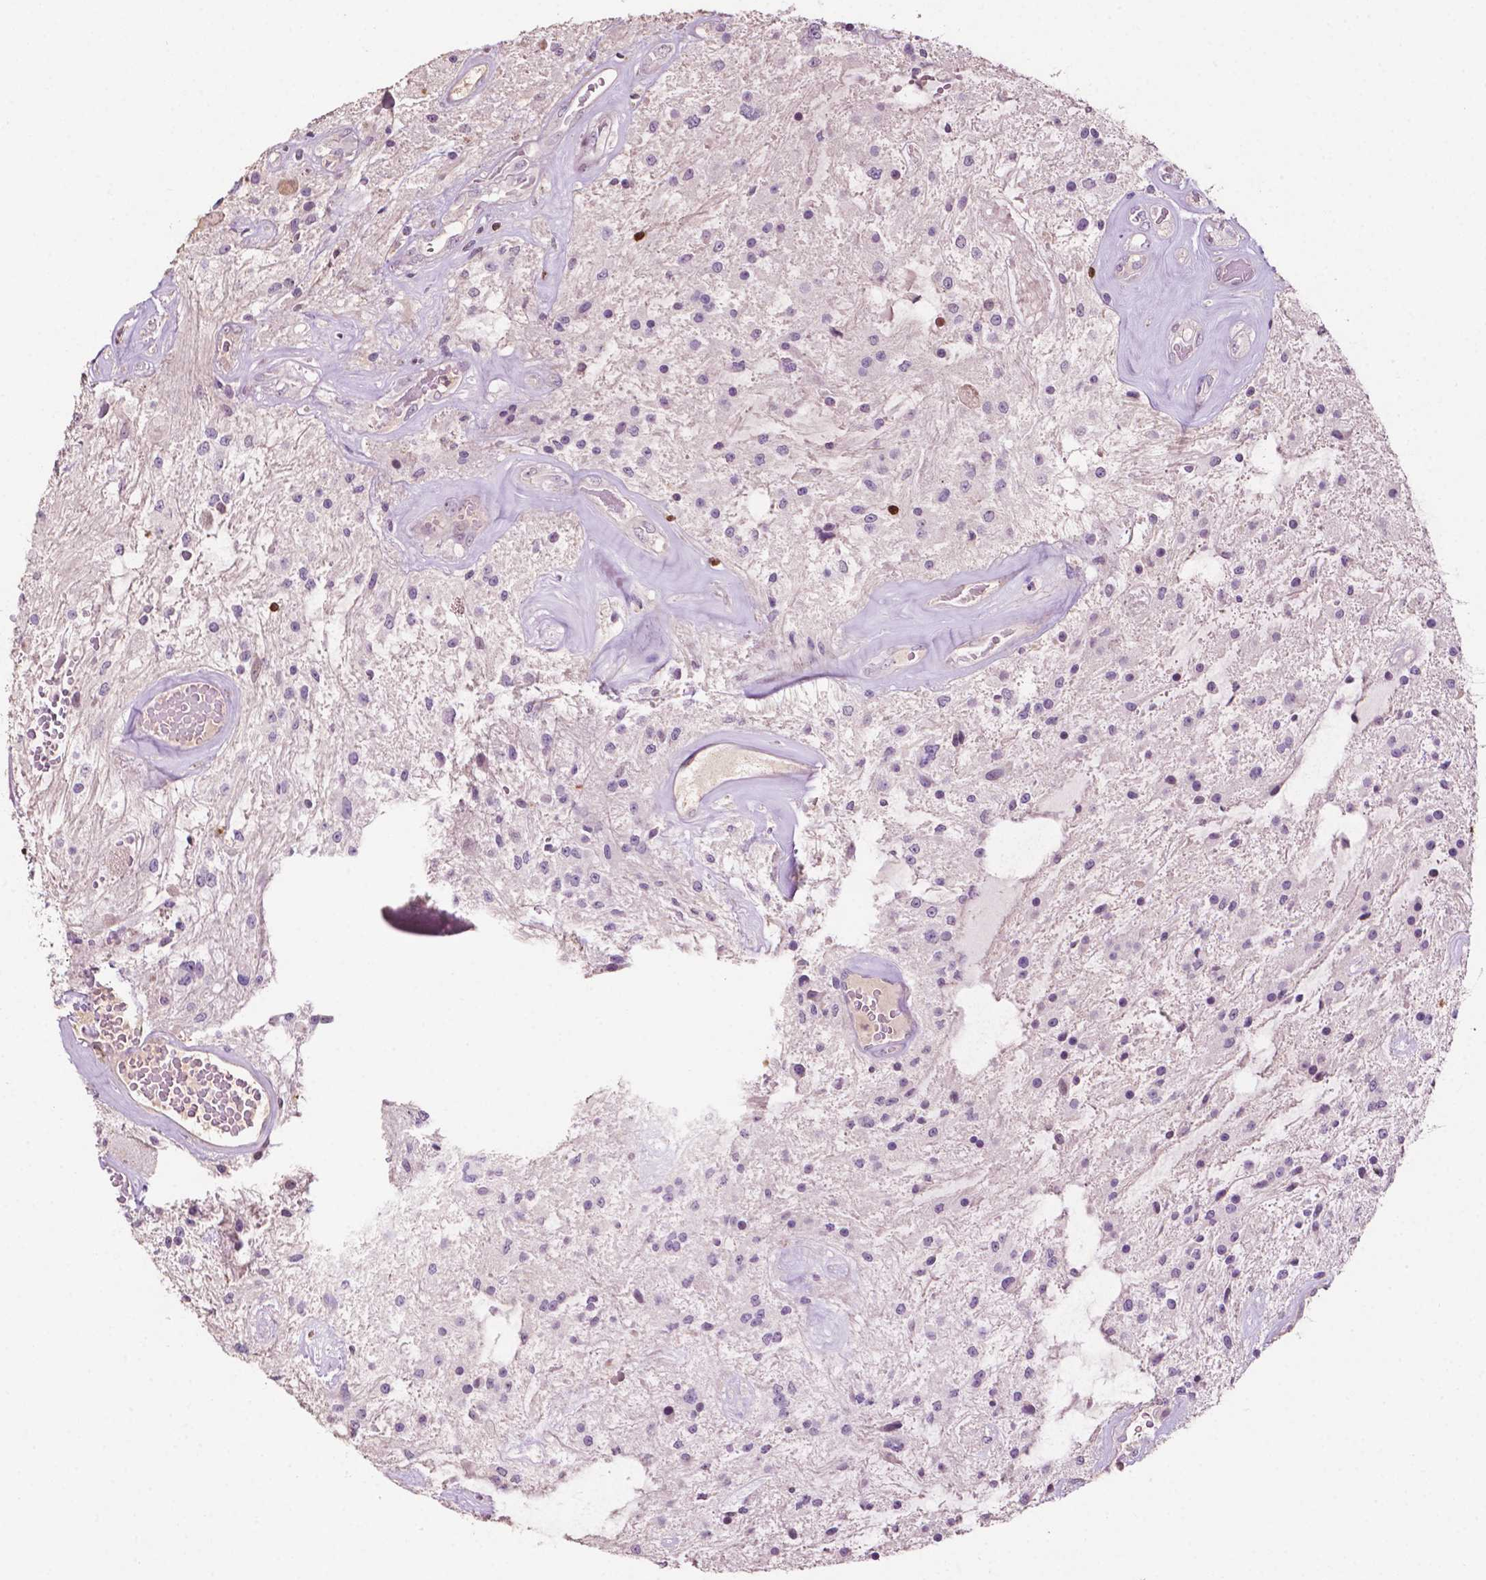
{"staining": {"intensity": "negative", "quantity": "none", "location": "none"}, "tissue": "glioma", "cell_type": "Tumor cells", "image_type": "cancer", "snomed": [{"axis": "morphology", "description": "Glioma, malignant, Low grade"}, {"axis": "topography", "description": "Cerebellum"}], "caption": "This is an immunohistochemistry (IHC) micrograph of glioma. There is no staining in tumor cells.", "gene": "TBC1D10C", "patient": {"sex": "female", "age": 14}}